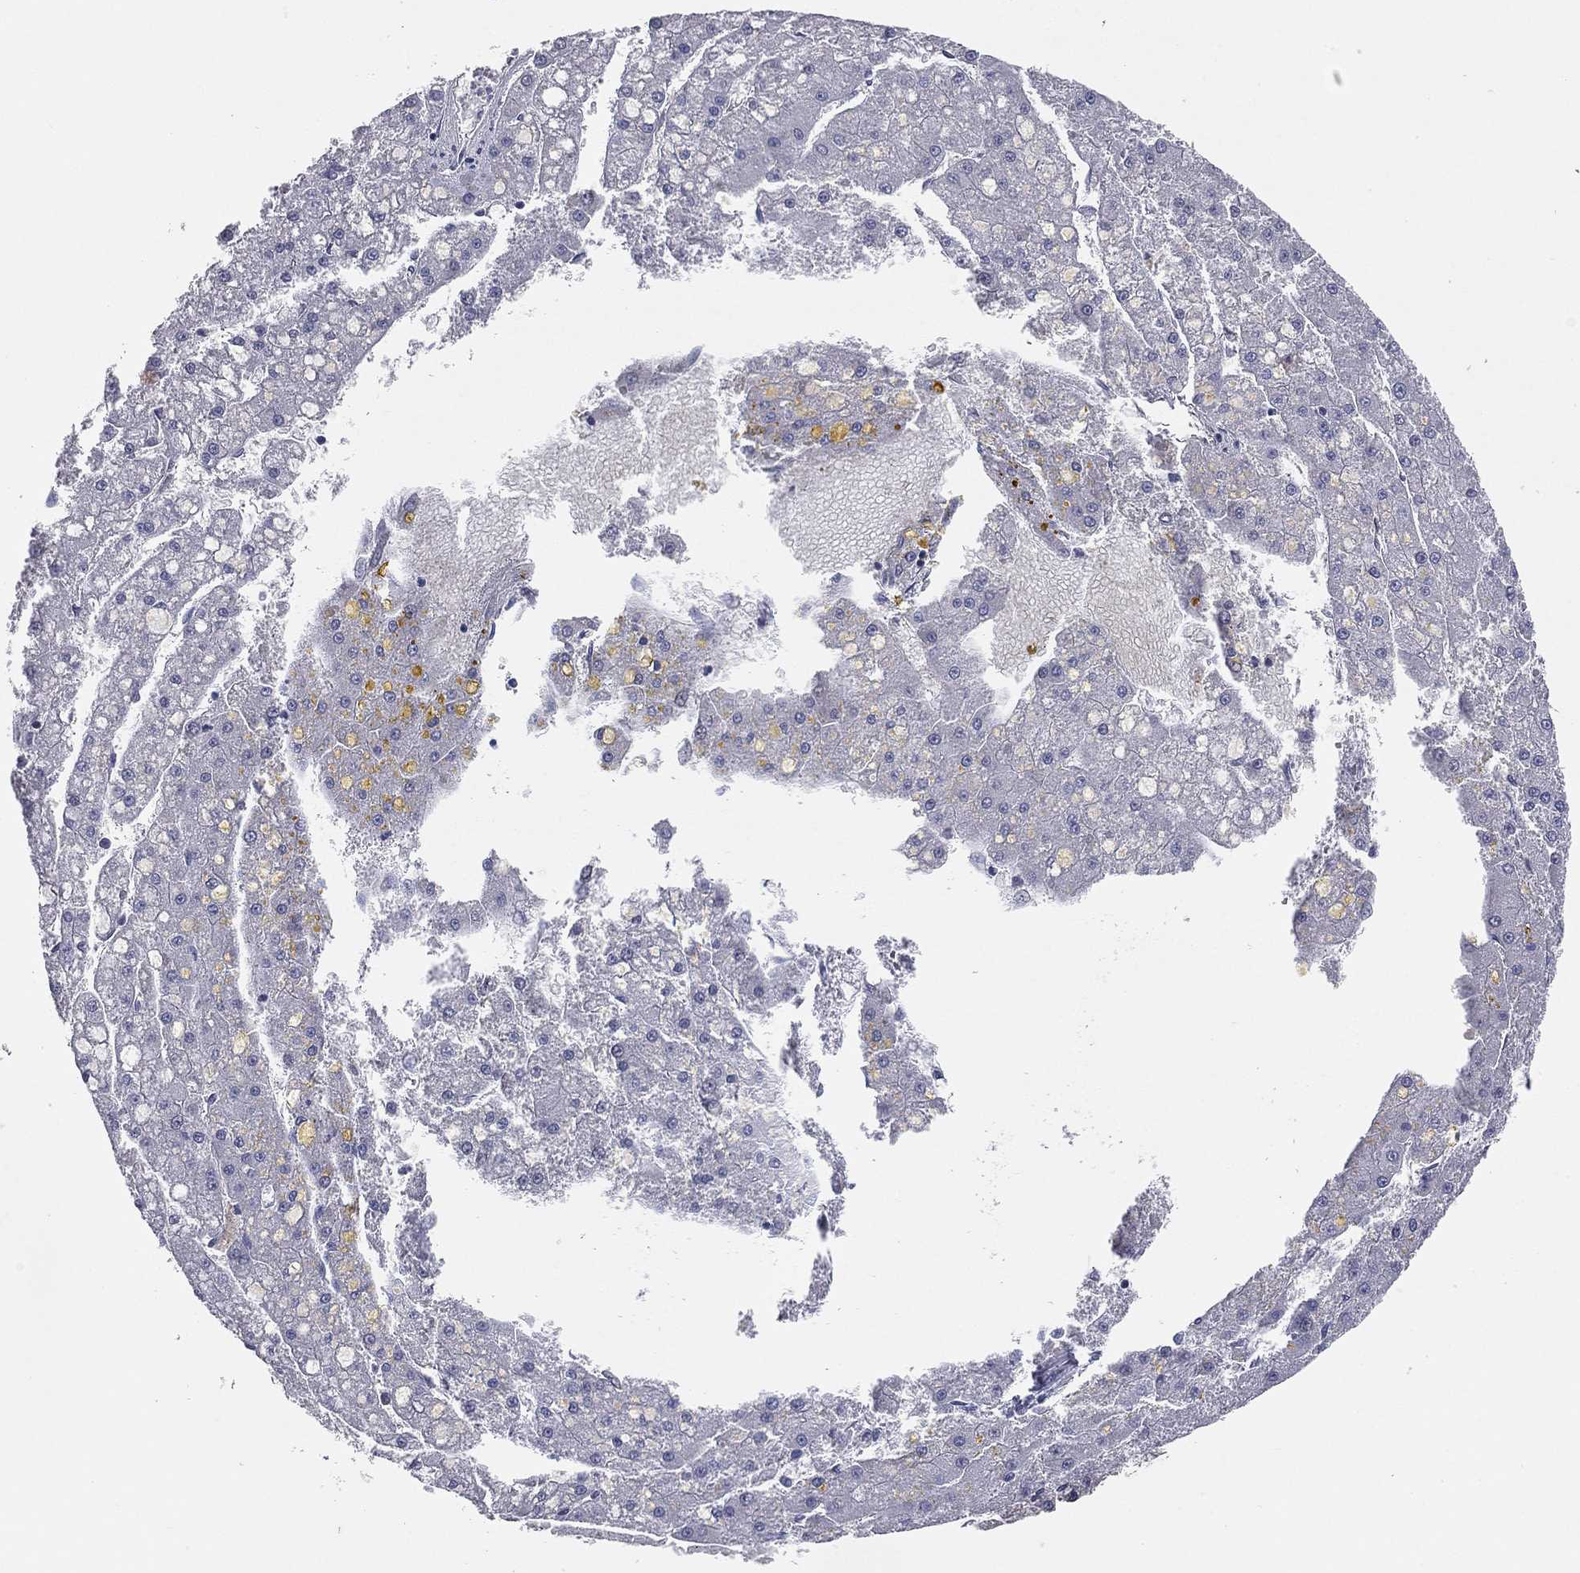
{"staining": {"intensity": "negative", "quantity": "none", "location": "none"}, "tissue": "liver cancer", "cell_type": "Tumor cells", "image_type": "cancer", "snomed": [{"axis": "morphology", "description": "Carcinoma, Hepatocellular, NOS"}, {"axis": "topography", "description": "Liver"}], "caption": "The histopathology image displays no significant staining in tumor cells of hepatocellular carcinoma (liver).", "gene": "UTP14A", "patient": {"sex": "male", "age": 67}}